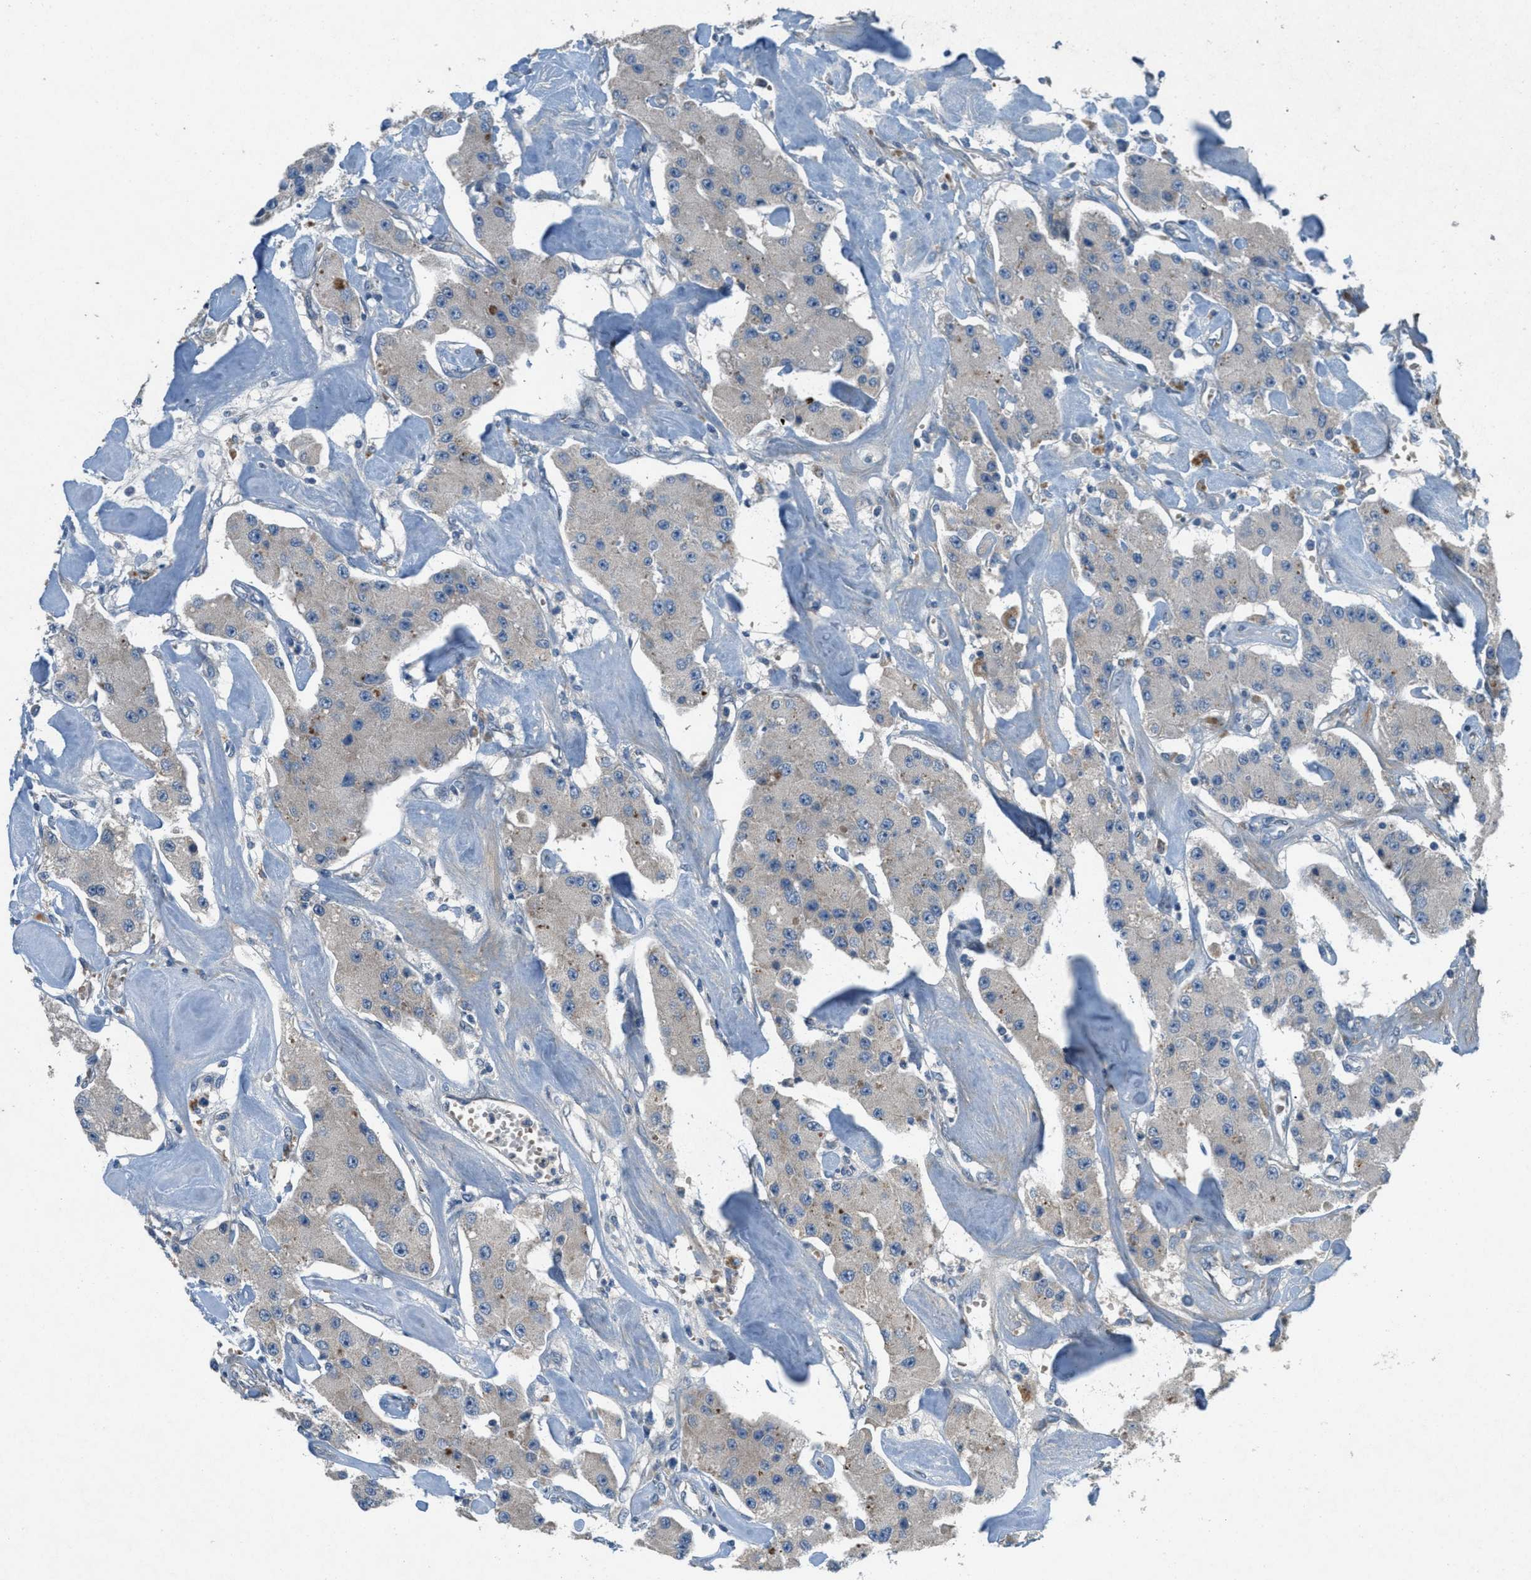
{"staining": {"intensity": "negative", "quantity": "none", "location": "none"}, "tissue": "carcinoid", "cell_type": "Tumor cells", "image_type": "cancer", "snomed": [{"axis": "morphology", "description": "Carcinoid, malignant, NOS"}, {"axis": "topography", "description": "Pancreas"}], "caption": "Immunohistochemical staining of malignant carcinoid displays no significant expression in tumor cells.", "gene": "ADCY6", "patient": {"sex": "male", "age": 41}}